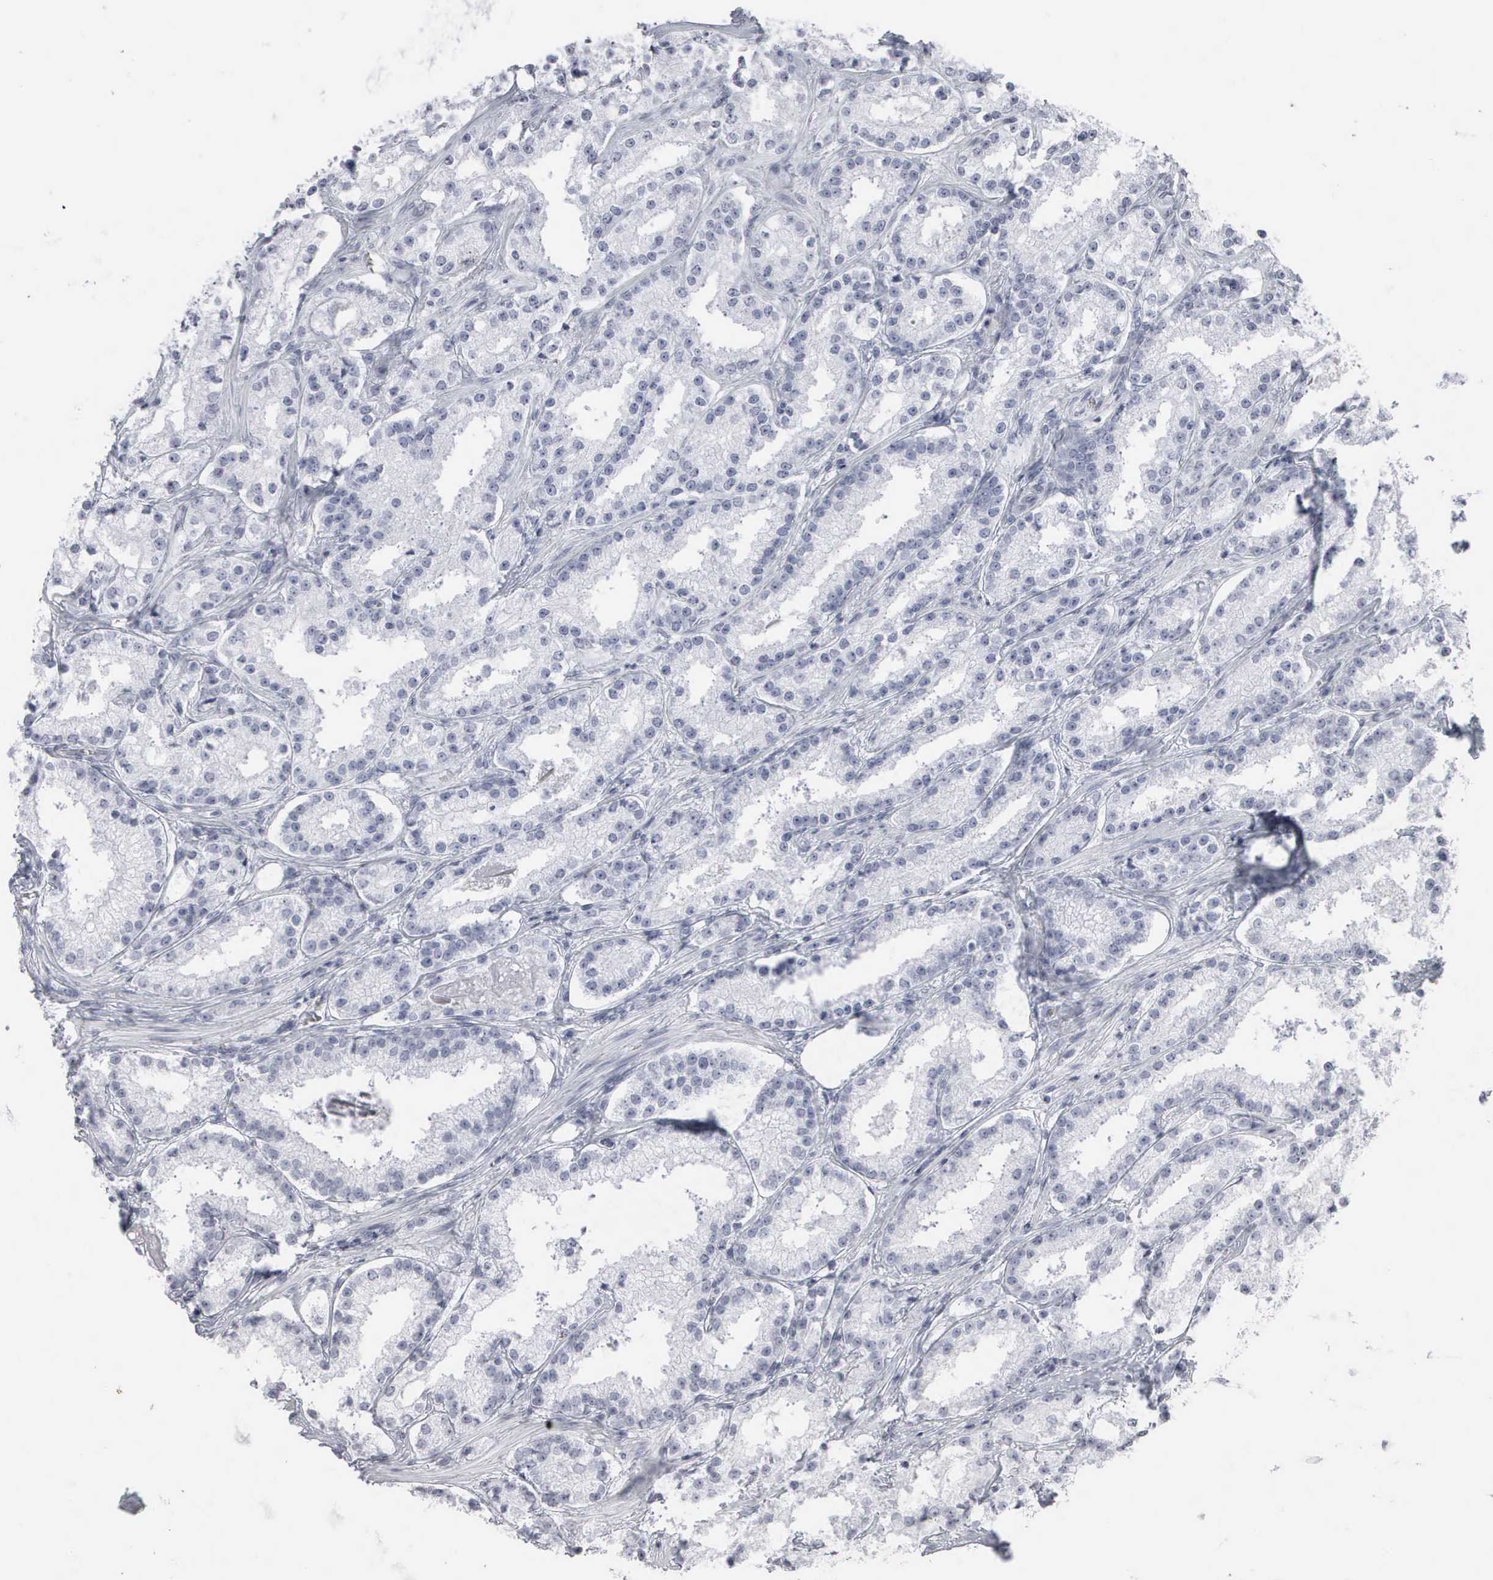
{"staining": {"intensity": "negative", "quantity": "none", "location": "none"}, "tissue": "prostate cancer", "cell_type": "Tumor cells", "image_type": "cancer", "snomed": [{"axis": "morphology", "description": "Adenocarcinoma, Medium grade"}, {"axis": "topography", "description": "Prostate"}], "caption": "High power microscopy image of an immunohistochemistry (IHC) image of adenocarcinoma (medium-grade) (prostate), revealing no significant expression in tumor cells.", "gene": "KRT14", "patient": {"sex": "male", "age": 73}}